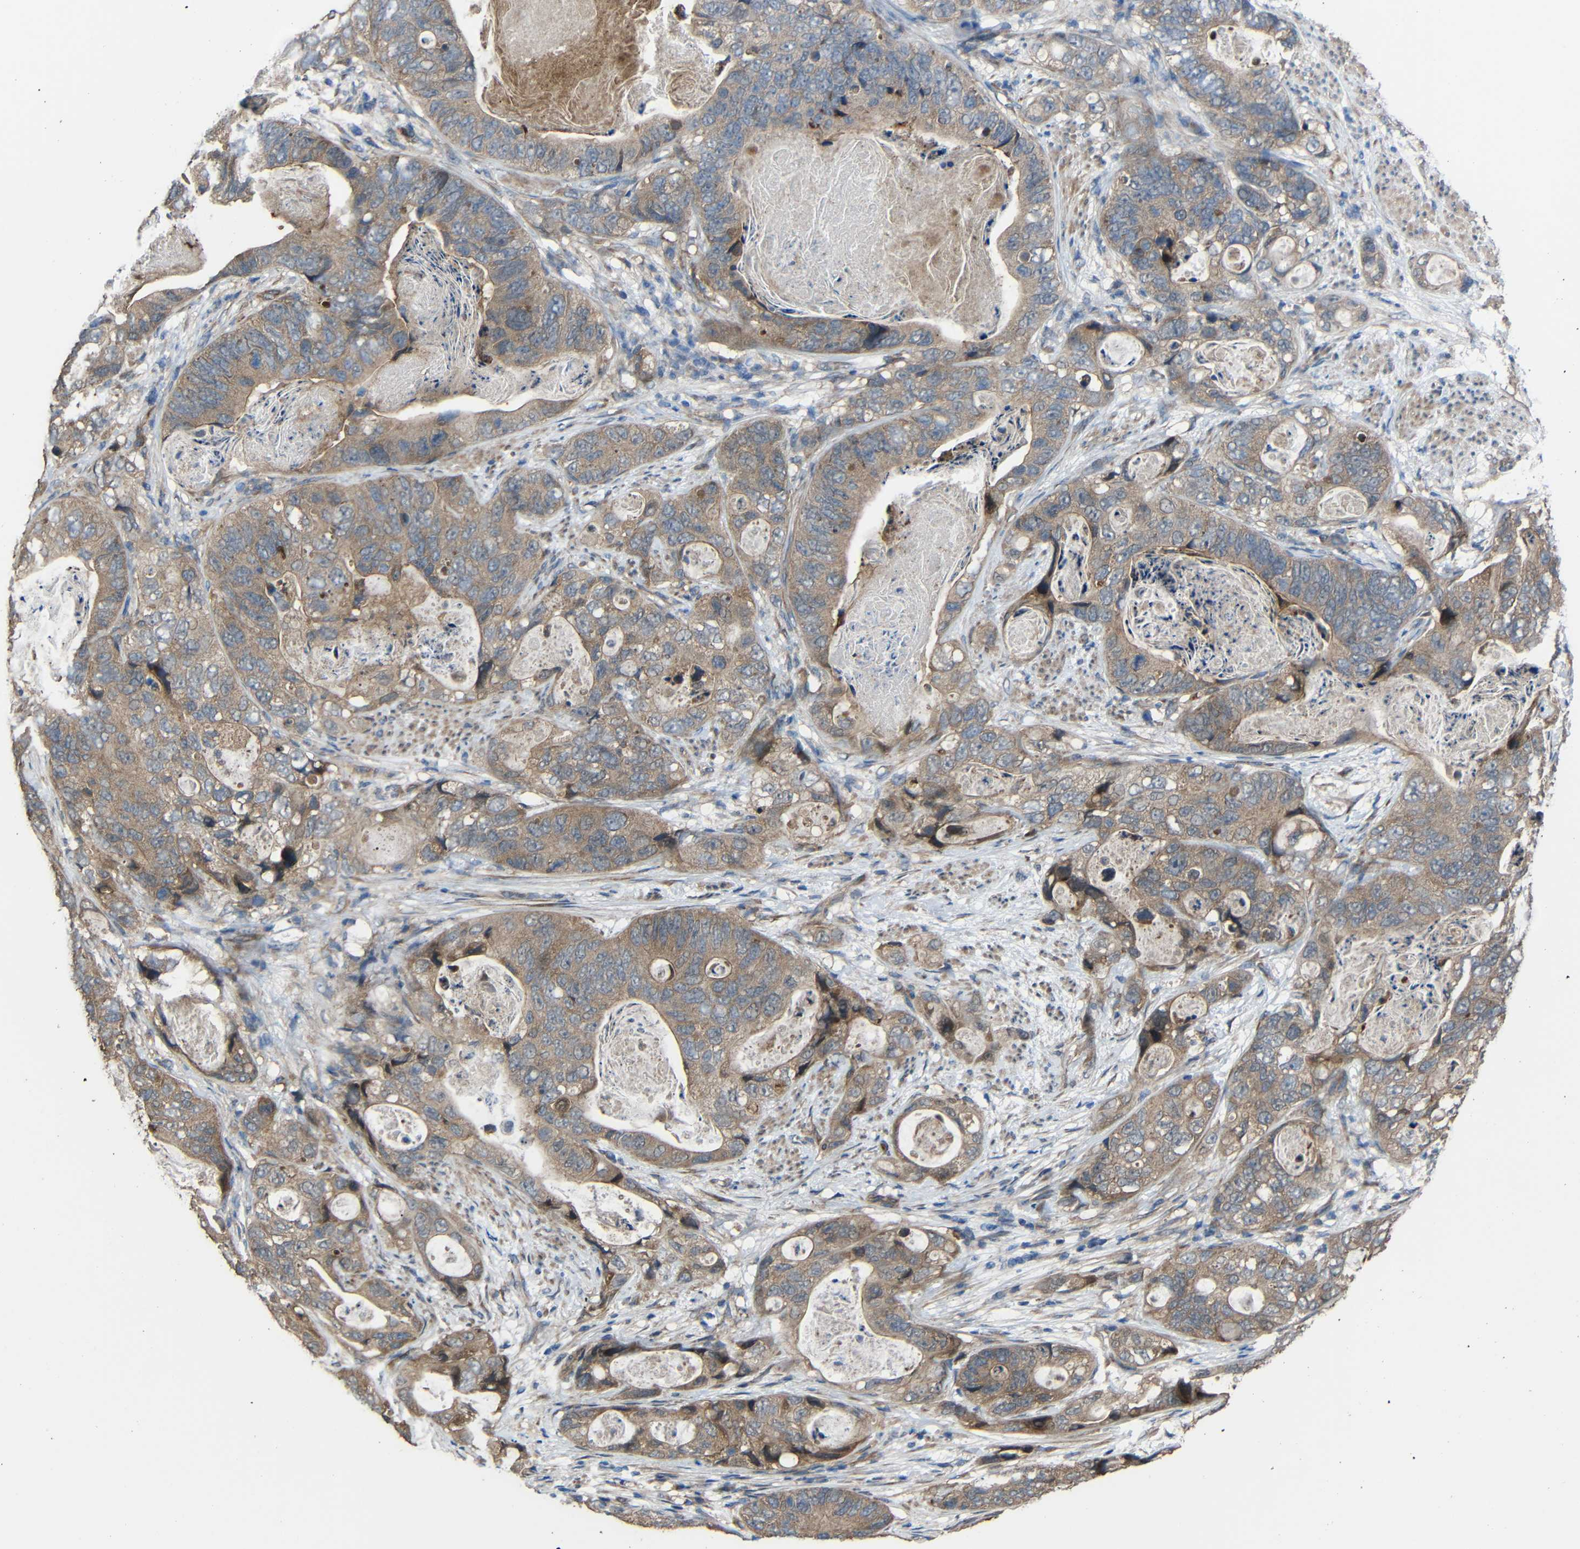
{"staining": {"intensity": "weak", "quantity": ">75%", "location": "cytoplasmic/membranous"}, "tissue": "stomach cancer", "cell_type": "Tumor cells", "image_type": "cancer", "snomed": [{"axis": "morphology", "description": "Adenocarcinoma, NOS"}, {"axis": "topography", "description": "Stomach"}], "caption": "The micrograph demonstrates a brown stain indicating the presence of a protein in the cytoplasmic/membranous of tumor cells in stomach adenocarcinoma. (DAB (3,3'-diaminobenzidine) IHC with brightfield microscopy, high magnification).", "gene": "CHST9", "patient": {"sex": "female", "age": 89}}